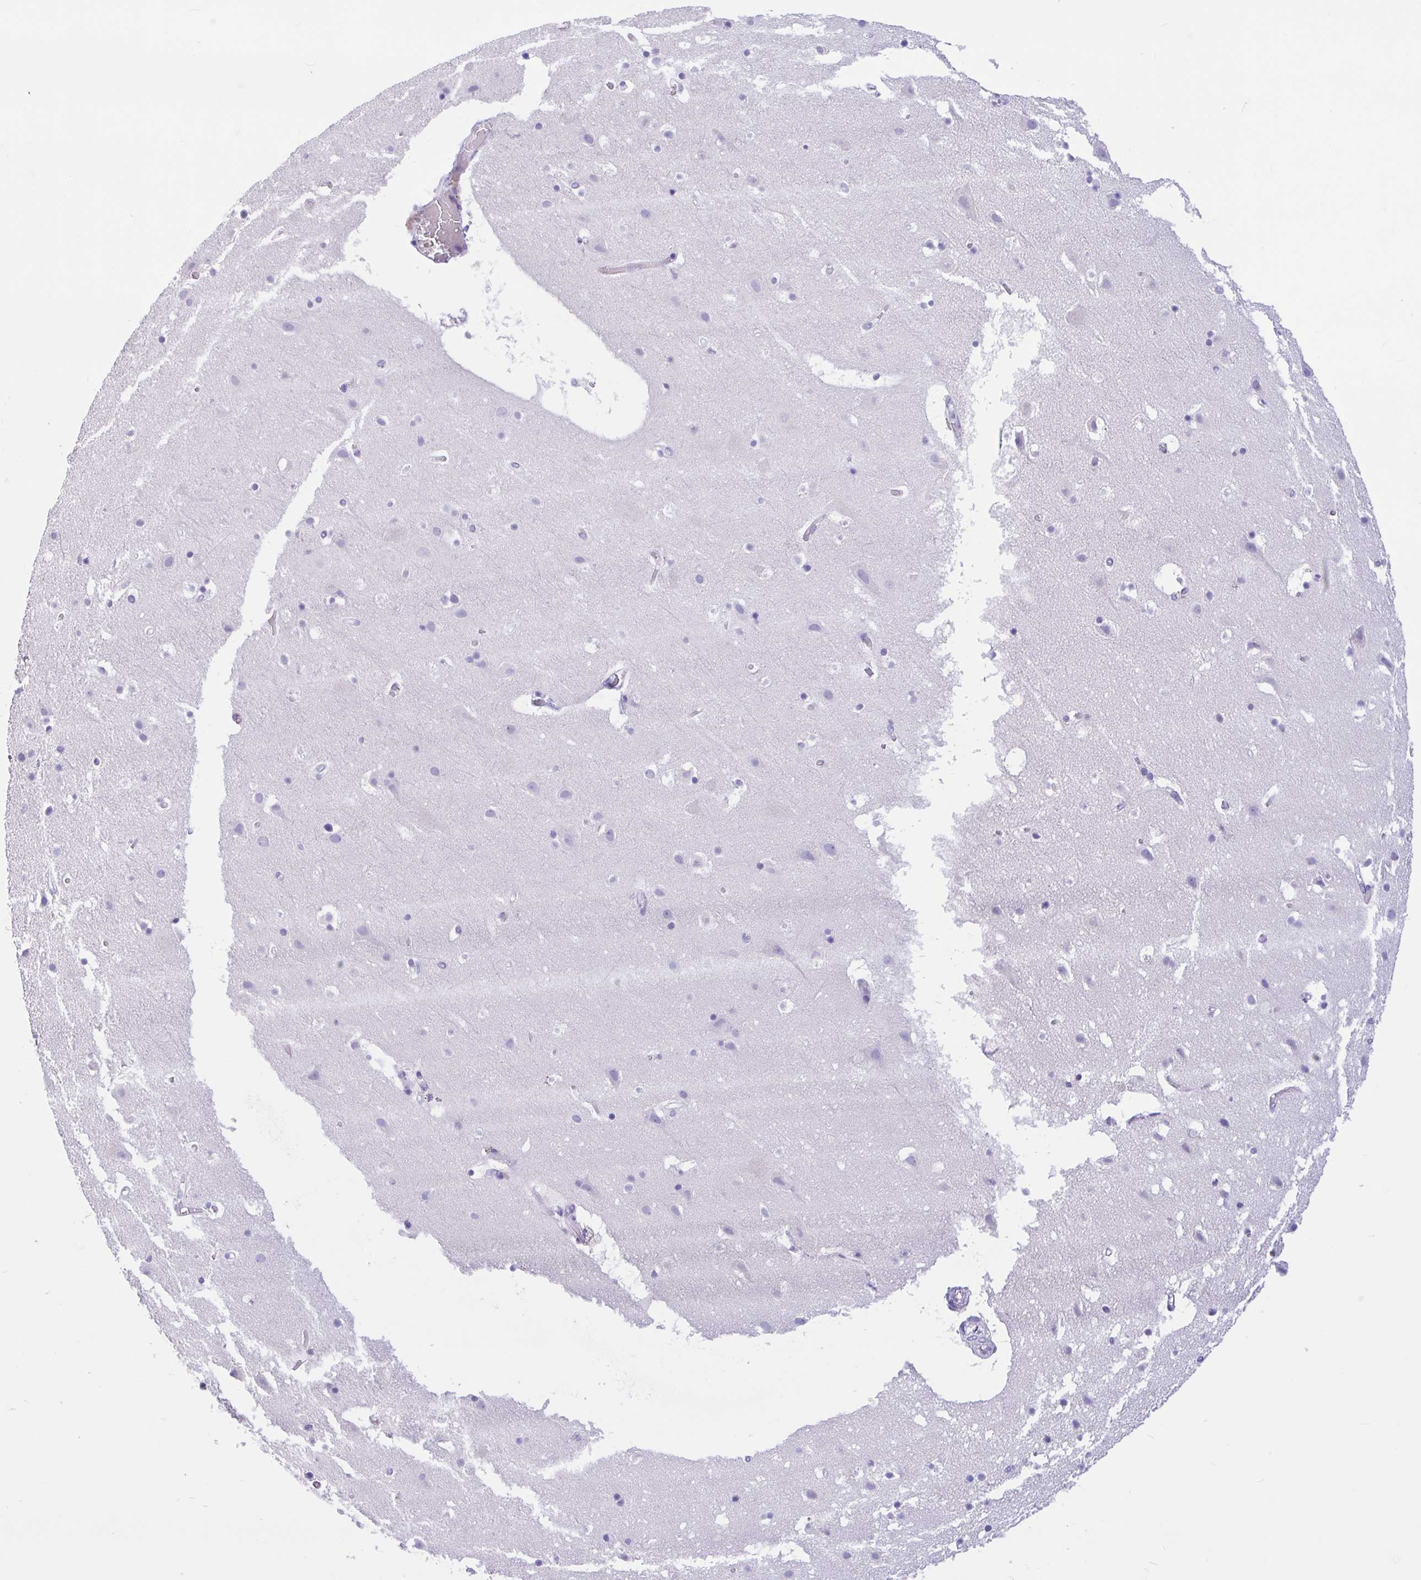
{"staining": {"intensity": "negative", "quantity": "none", "location": "none"}, "tissue": "cerebral cortex", "cell_type": "Endothelial cells", "image_type": "normal", "snomed": [{"axis": "morphology", "description": "Normal tissue, NOS"}, {"axis": "topography", "description": "Cerebral cortex"}], "caption": "This is an IHC photomicrograph of benign cerebral cortex. There is no expression in endothelial cells.", "gene": "ZNF319", "patient": {"sex": "female", "age": 42}}